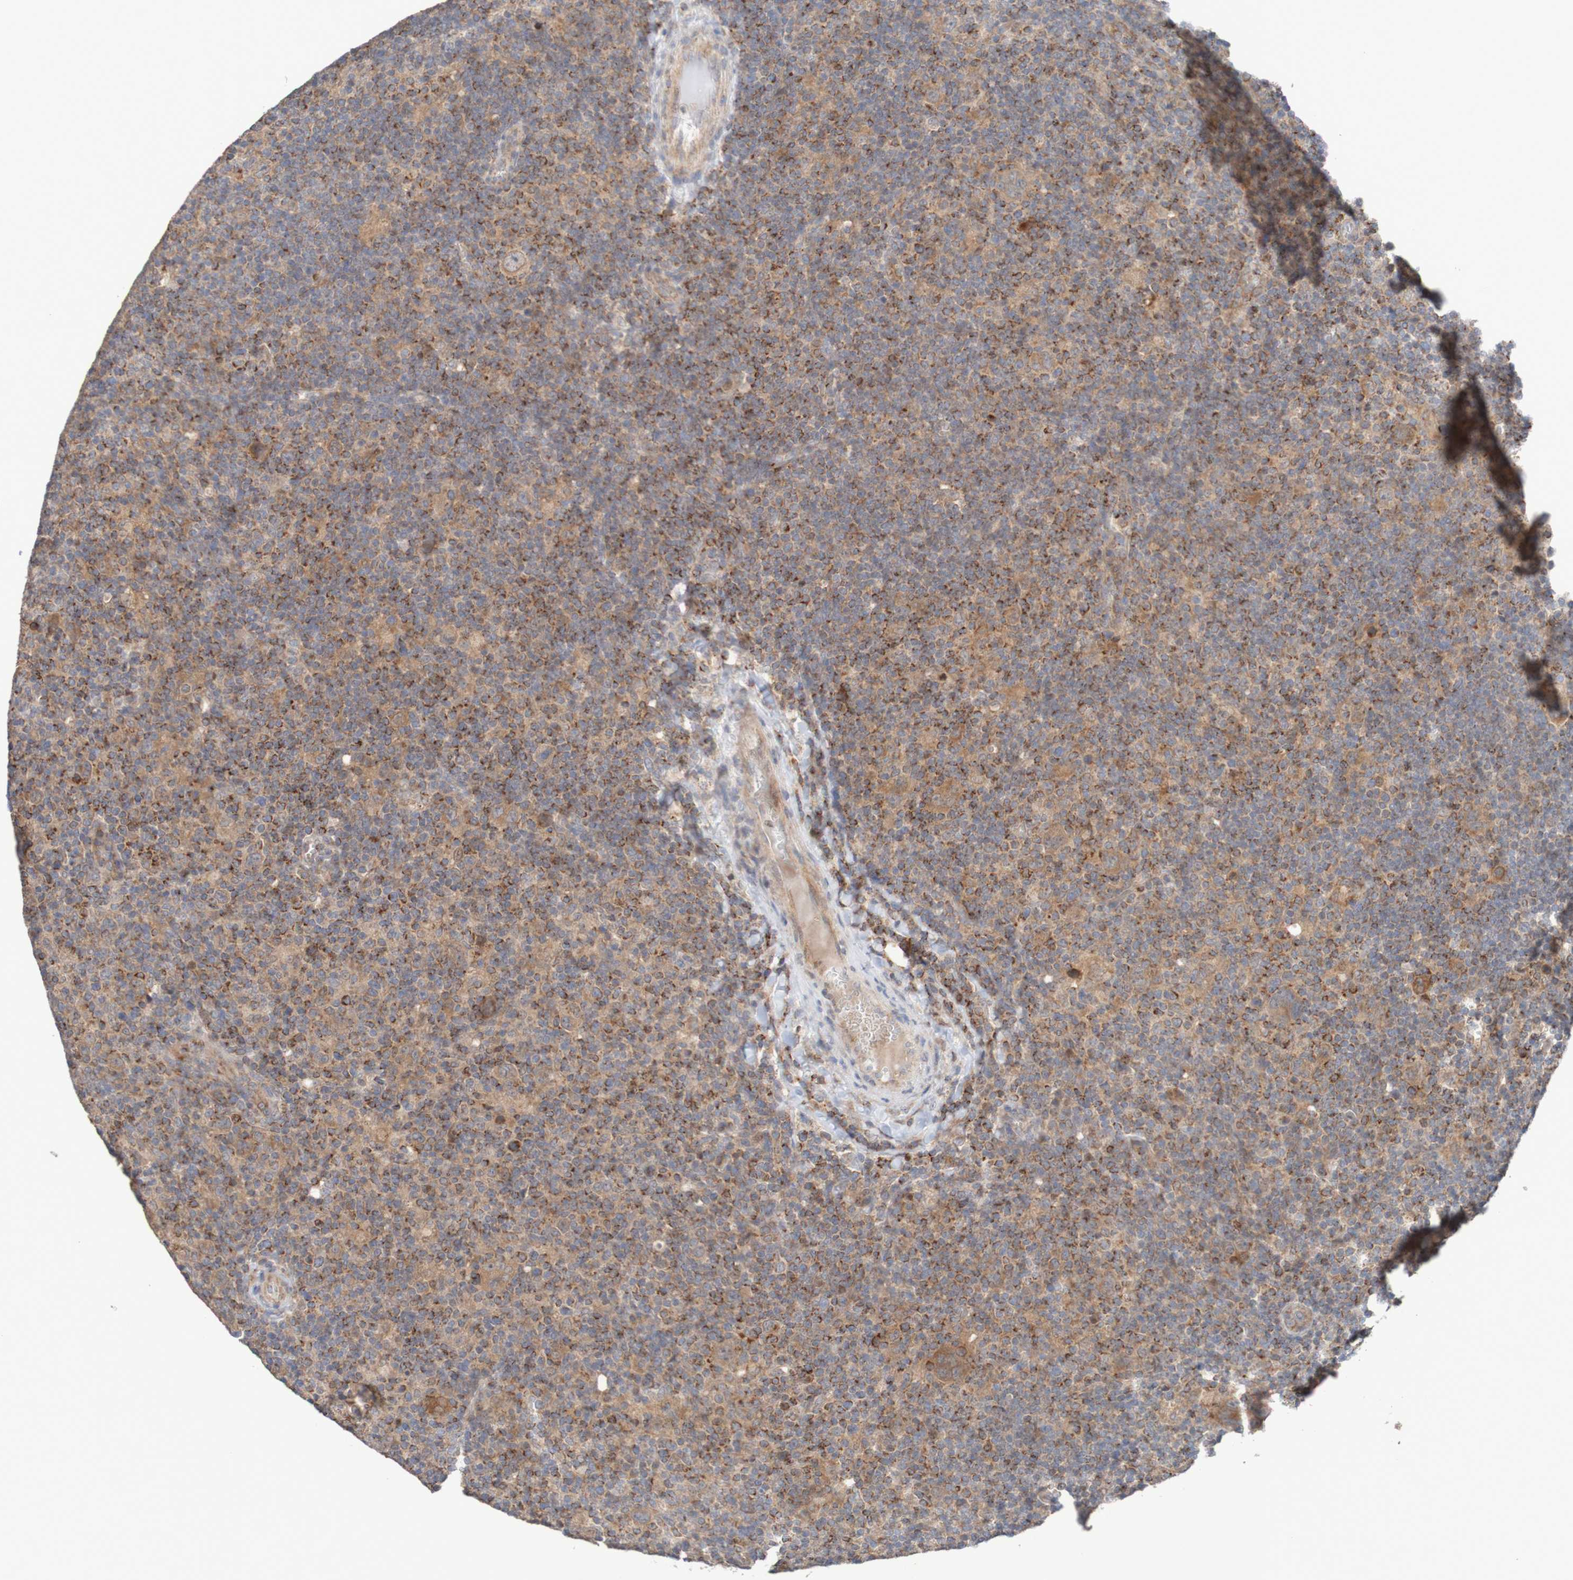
{"staining": {"intensity": "moderate", "quantity": ">75%", "location": "cytoplasmic/membranous"}, "tissue": "lymphoma", "cell_type": "Tumor cells", "image_type": "cancer", "snomed": [{"axis": "morphology", "description": "Hodgkin's disease, NOS"}, {"axis": "topography", "description": "Lymph node"}], "caption": "Immunohistochemistry (IHC) photomicrograph of human lymphoma stained for a protein (brown), which exhibits medium levels of moderate cytoplasmic/membranous staining in about >75% of tumor cells.", "gene": "C3orf18", "patient": {"sex": "female", "age": 57}}